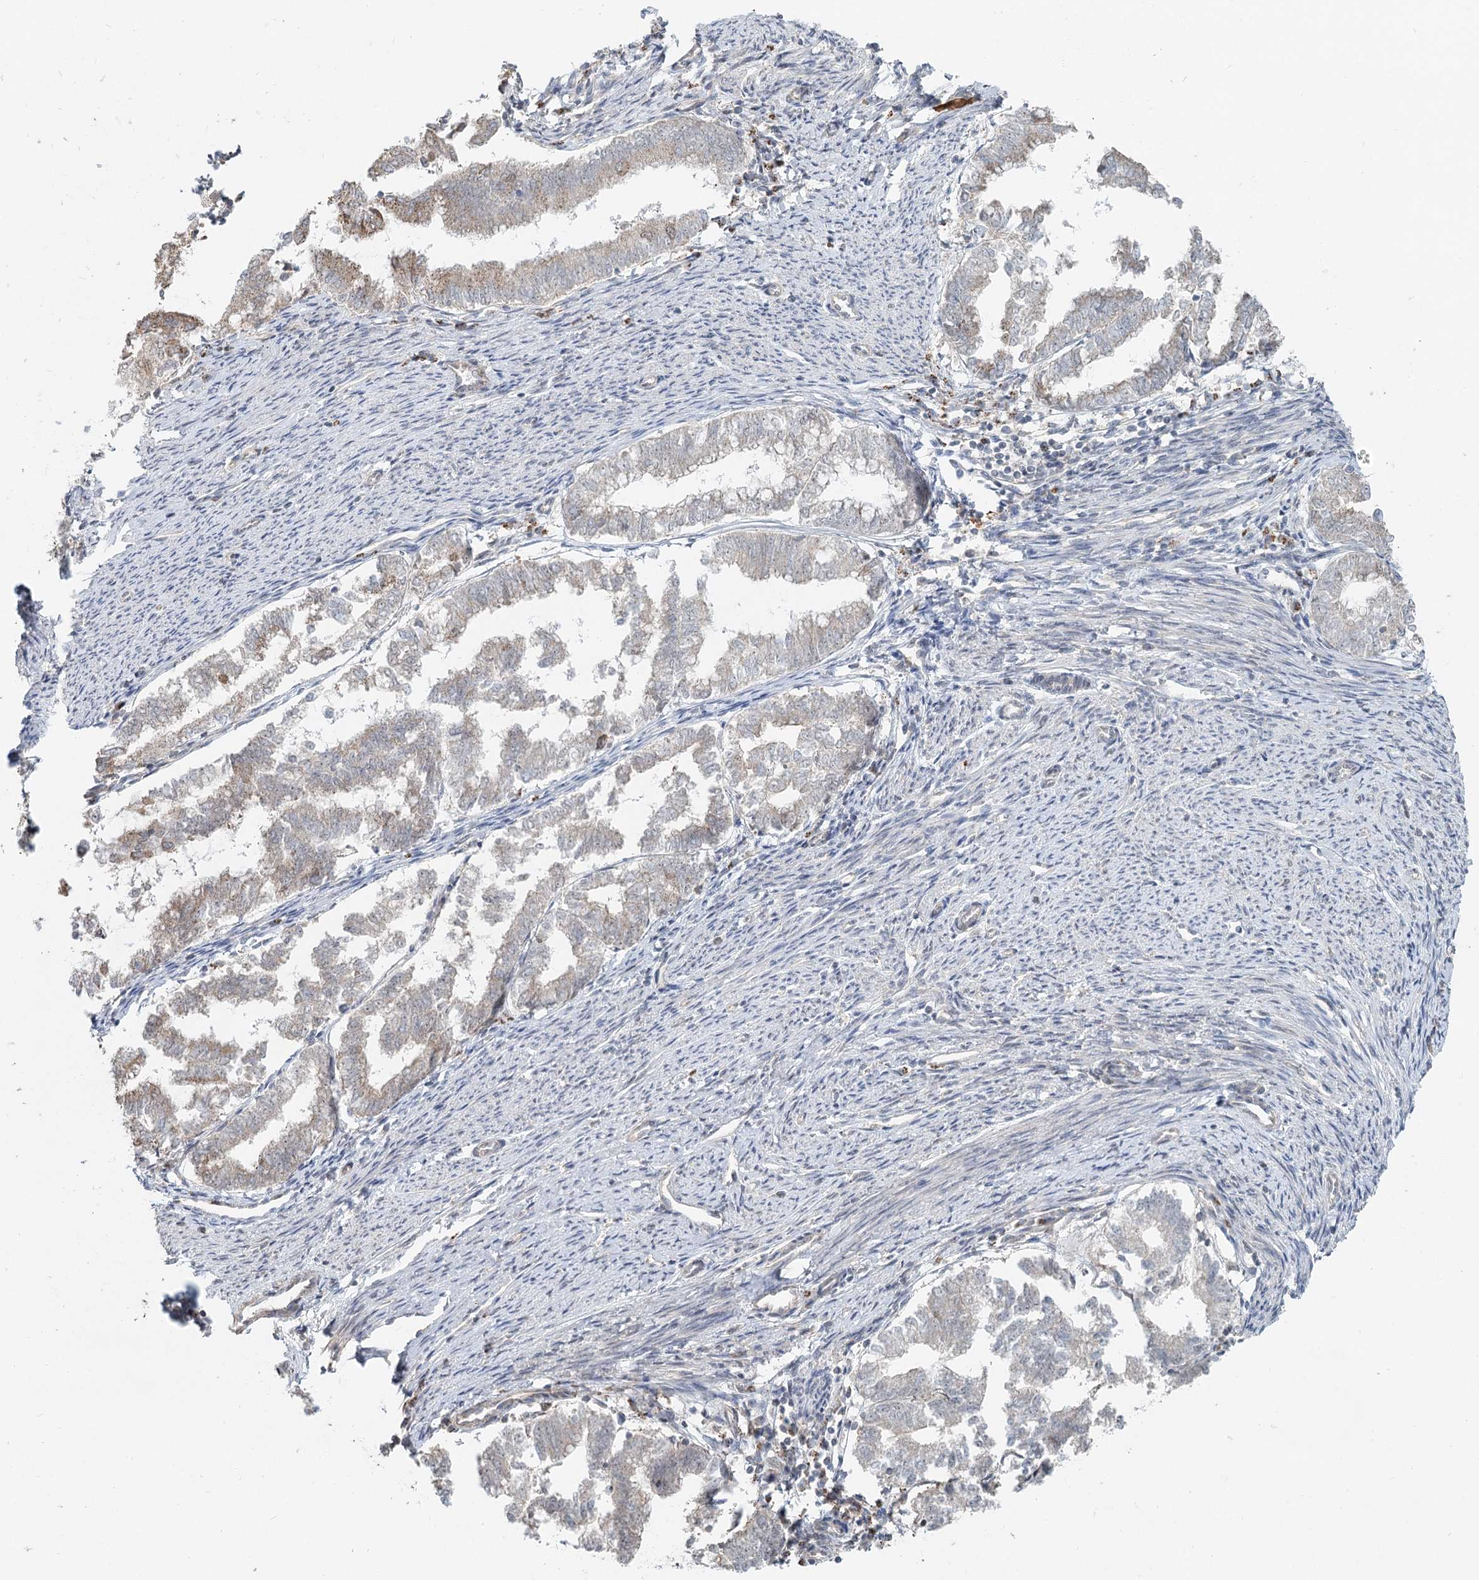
{"staining": {"intensity": "weak", "quantity": "<25%", "location": "cytoplasmic/membranous"}, "tissue": "endometrial cancer", "cell_type": "Tumor cells", "image_type": "cancer", "snomed": [{"axis": "morphology", "description": "Adenocarcinoma, NOS"}, {"axis": "topography", "description": "Endometrium"}], "caption": "DAB immunohistochemical staining of endometrial cancer demonstrates no significant positivity in tumor cells.", "gene": "GPALPP1", "patient": {"sex": "female", "age": 79}}